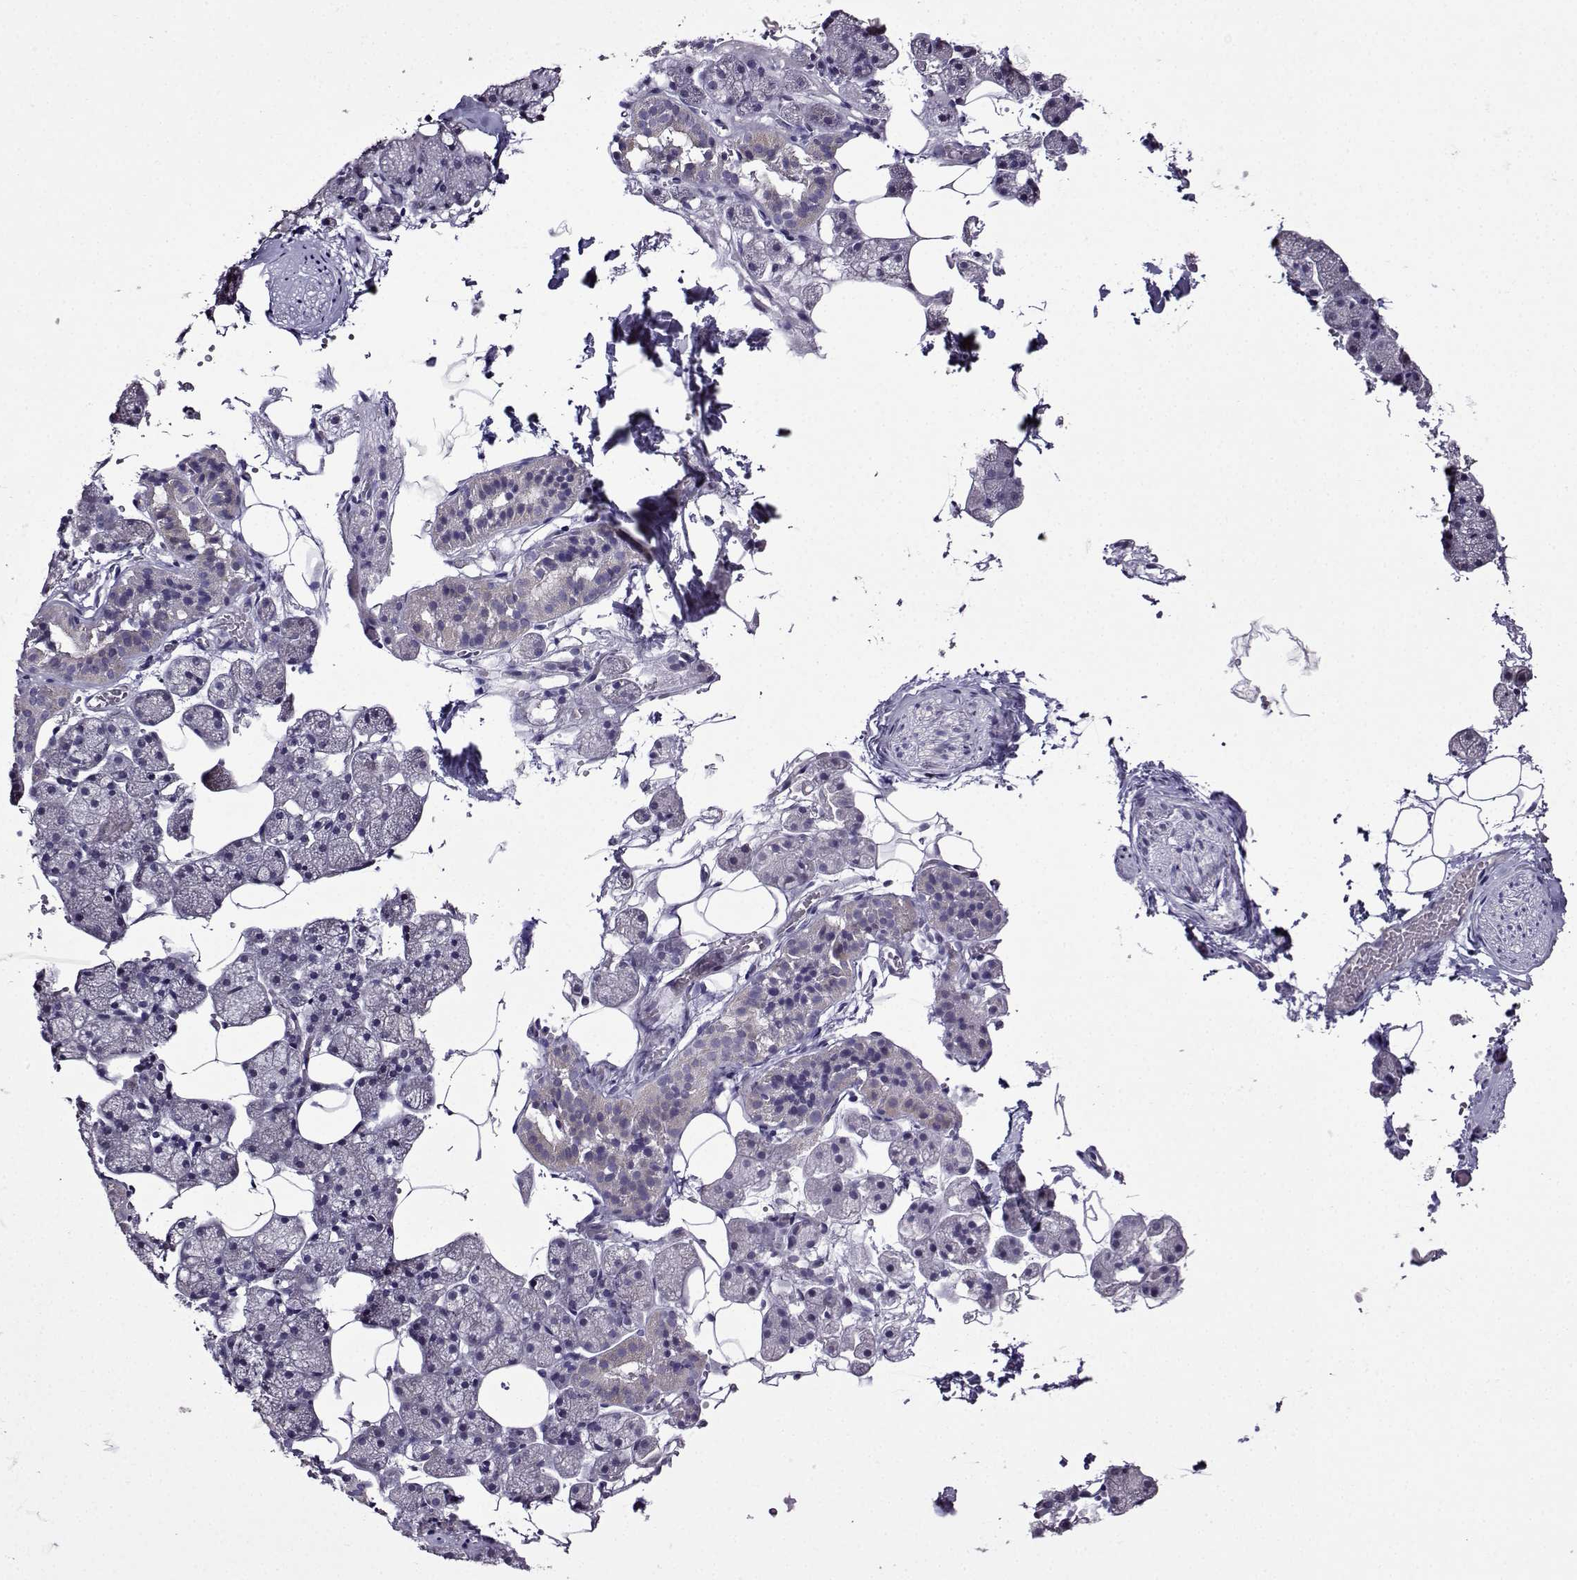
{"staining": {"intensity": "negative", "quantity": "none", "location": "none"}, "tissue": "salivary gland", "cell_type": "Glandular cells", "image_type": "normal", "snomed": [{"axis": "morphology", "description": "Normal tissue, NOS"}, {"axis": "topography", "description": "Salivary gland"}], "caption": "IHC micrograph of normal salivary gland: human salivary gland stained with DAB demonstrates no significant protein staining in glandular cells. (IHC, brightfield microscopy, high magnification).", "gene": "TMEM266", "patient": {"sex": "male", "age": 38}}